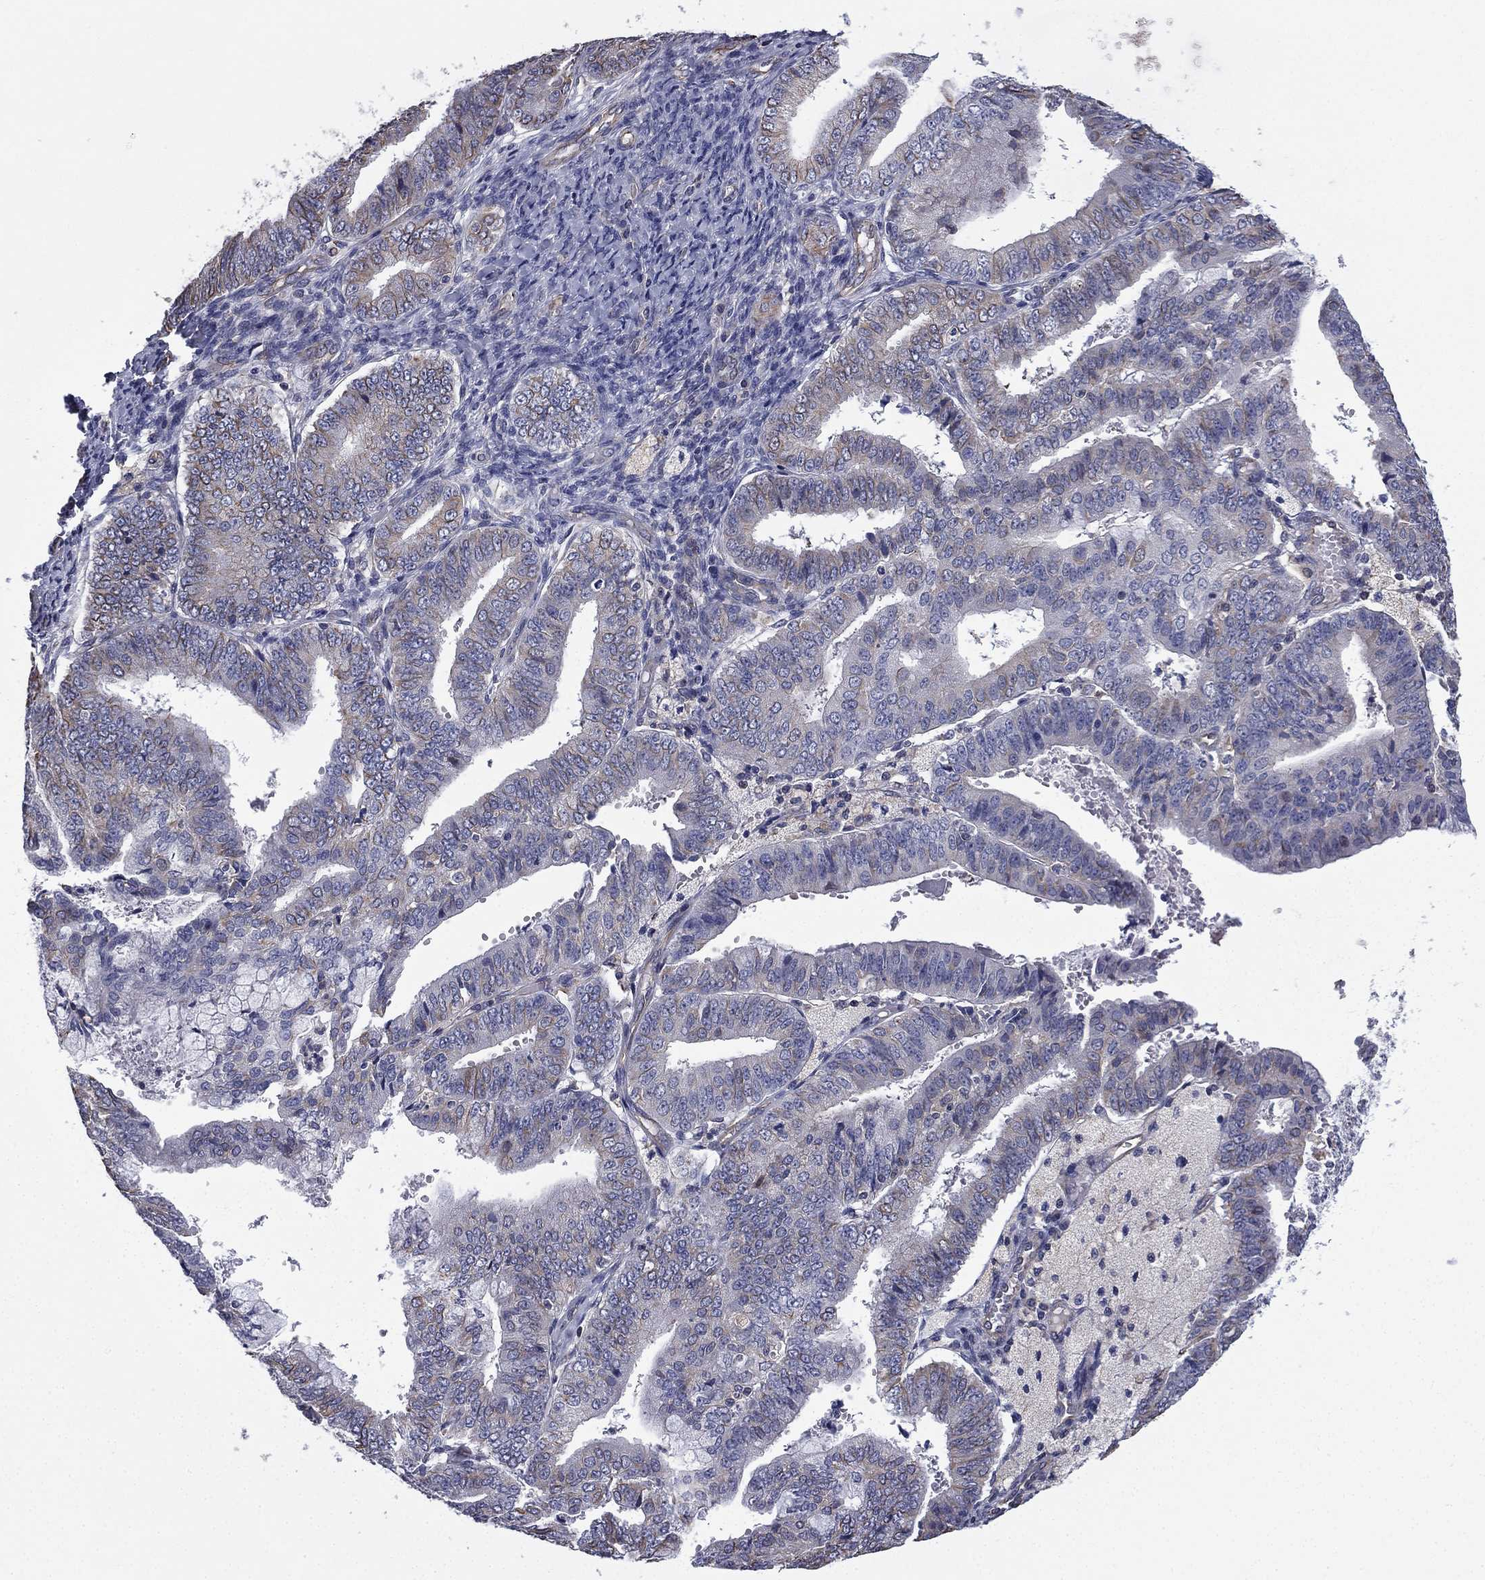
{"staining": {"intensity": "weak", "quantity": "<25%", "location": "cytoplasmic/membranous"}, "tissue": "endometrial cancer", "cell_type": "Tumor cells", "image_type": "cancer", "snomed": [{"axis": "morphology", "description": "Adenocarcinoma, NOS"}, {"axis": "topography", "description": "Endometrium"}], "caption": "Tumor cells are negative for protein expression in human endometrial adenocarcinoma. Nuclei are stained in blue.", "gene": "SCUBE1", "patient": {"sex": "female", "age": 63}}